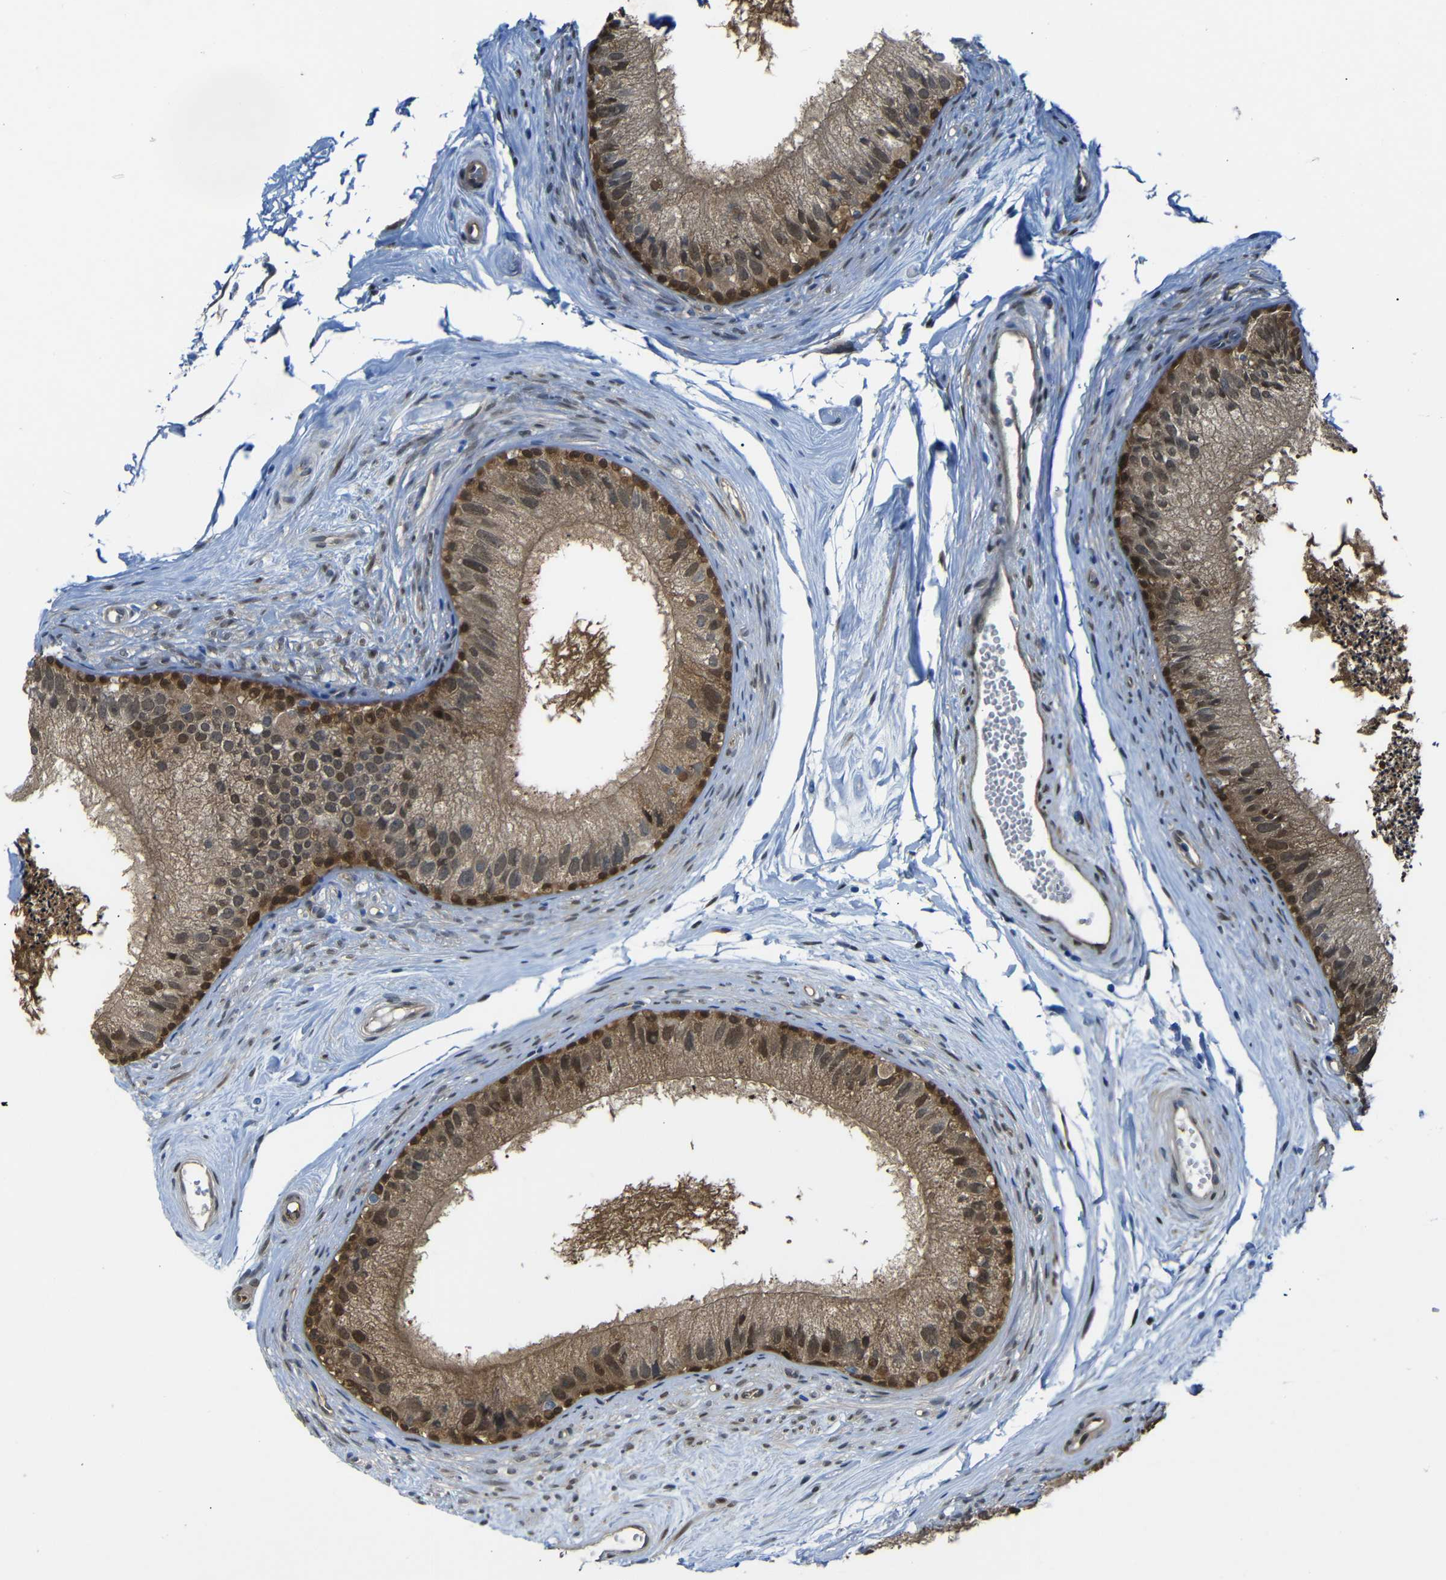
{"staining": {"intensity": "strong", "quantity": ">75%", "location": "cytoplasmic/membranous,nuclear"}, "tissue": "epididymis", "cell_type": "Glandular cells", "image_type": "normal", "snomed": [{"axis": "morphology", "description": "Normal tissue, NOS"}, {"axis": "topography", "description": "Epididymis"}], "caption": "Glandular cells exhibit high levels of strong cytoplasmic/membranous,nuclear expression in approximately >75% of cells in benign human epididymis.", "gene": "YAP1", "patient": {"sex": "male", "age": 56}}